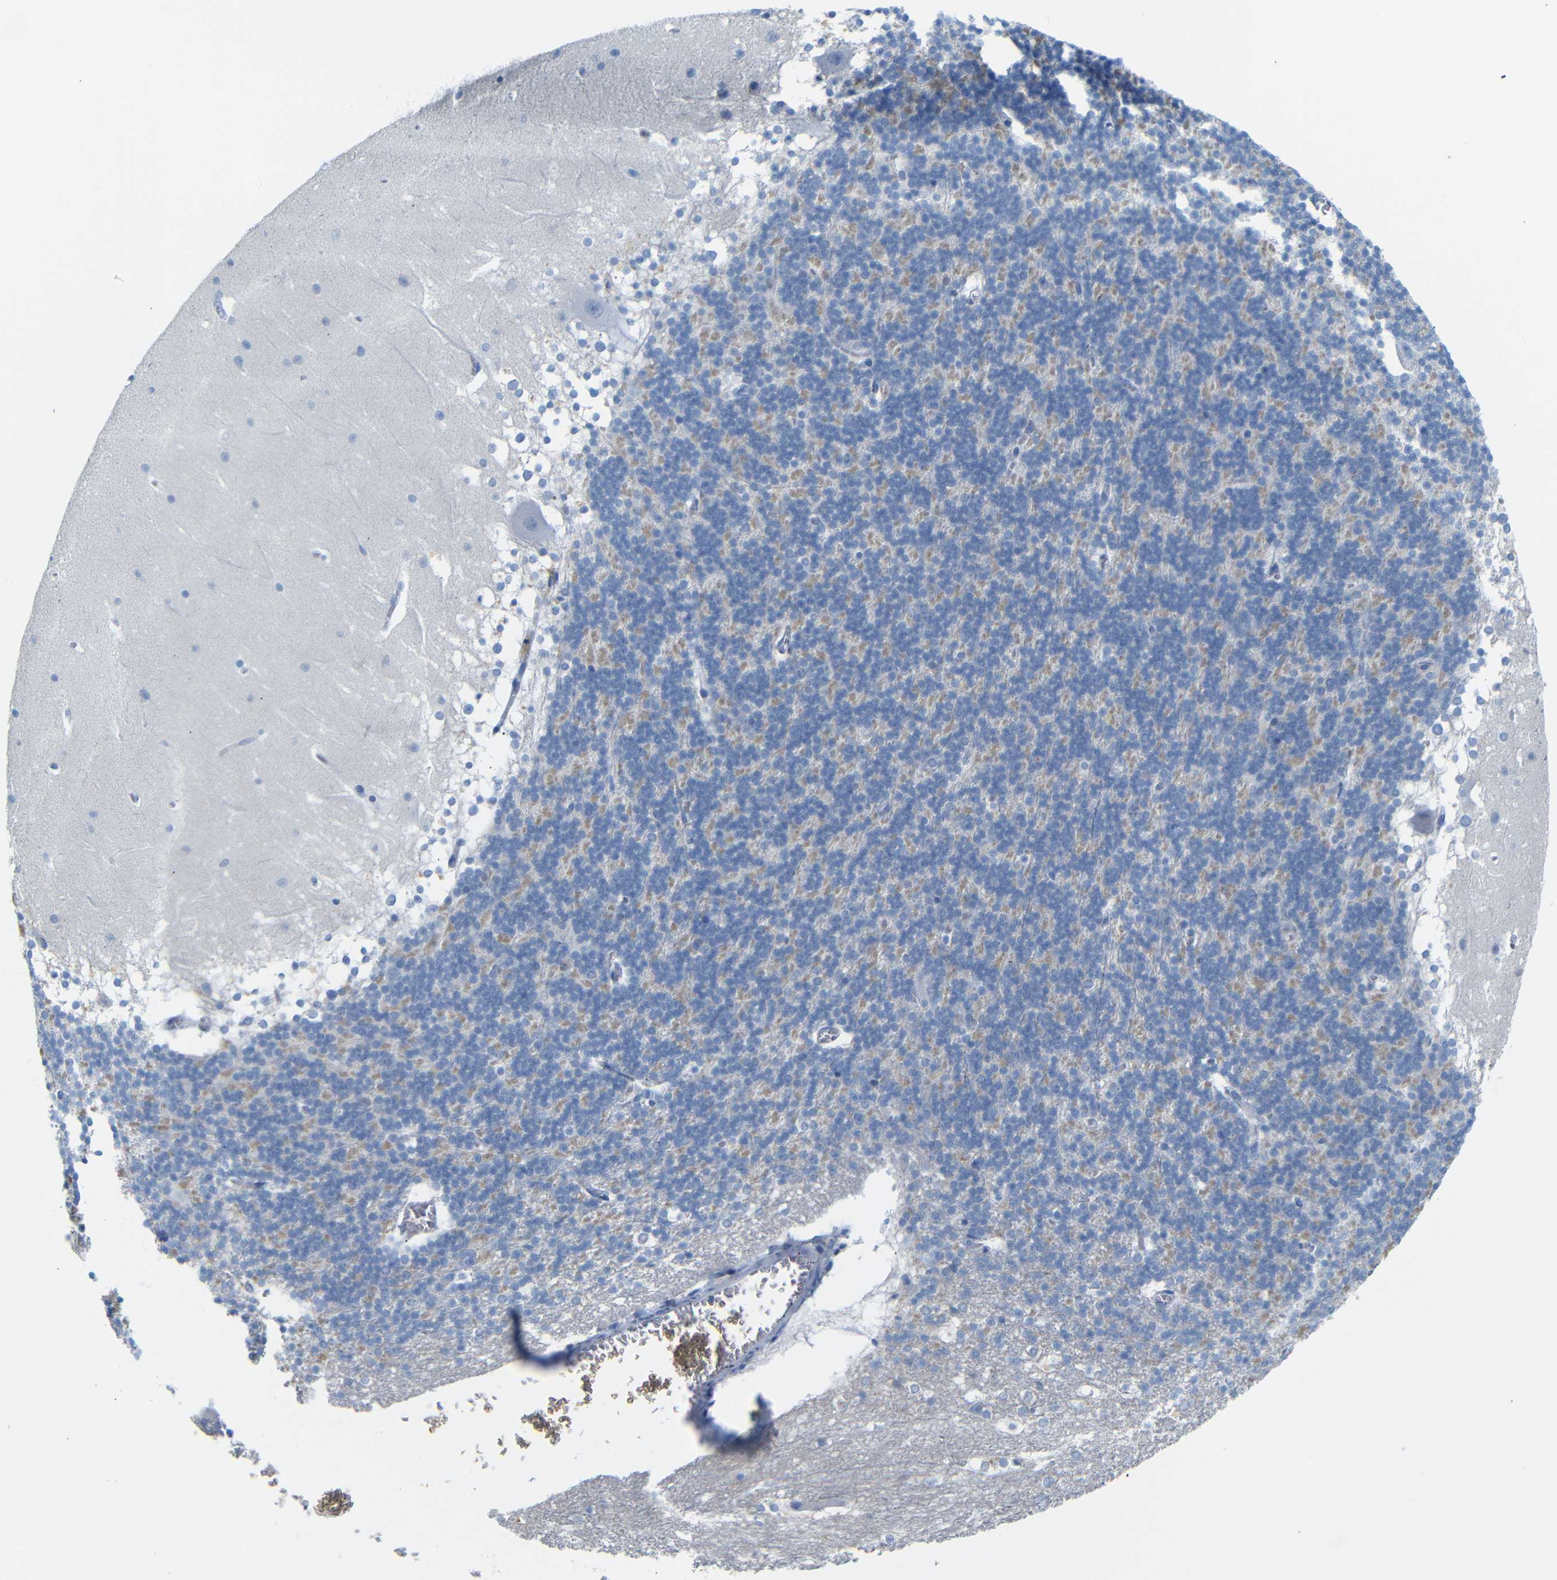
{"staining": {"intensity": "weak", "quantity": "<25%", "location": "cytoplasmic/membranous"}, "tissue": "cerebellum", "cell_type": "Cells in granular layer", "image_type": "normal", "snomed": [{"axis": "morphology", "description": "Normal tissue, NOS"}, {"axis": "topography", "description": "Cerebellum"}], "caption": "IHC micrograph of normal human cerebellum stained for a protein (brown), which reveals no staining in cells in granular layer.", "gene": "FCRL1", "patient": {"sex": "female", "age": 19}}